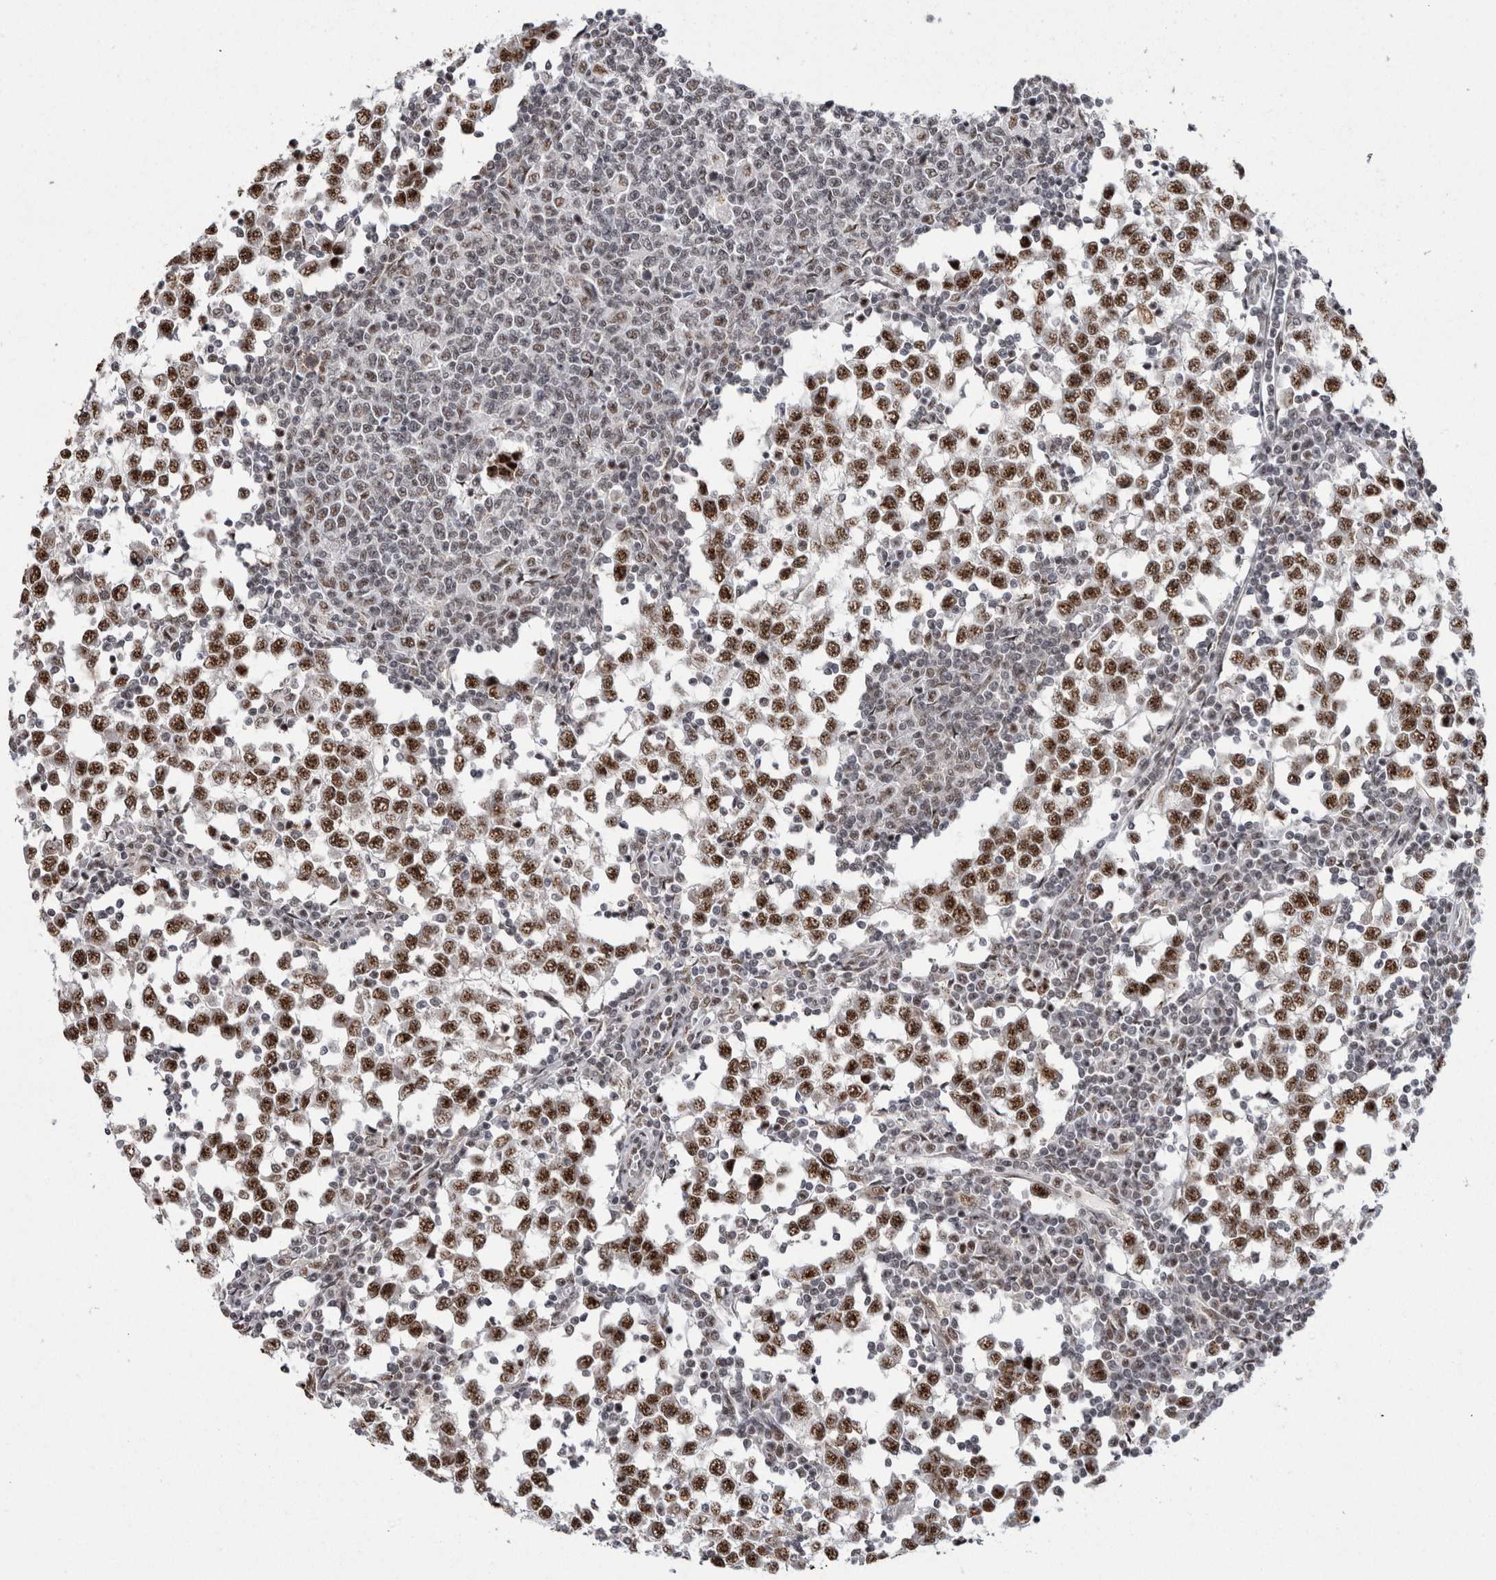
{"staining": {"intensity": "moderate", "quantity": ">75%", "location": "nuclear"}, "tissue": "testis cancer", "cell_type": "Tumor cells", "image_type": "cancer", "snomed": [{"axis": "morphology", "description": "Seminoma, NOS"}, {"axis": "topography", "description": "Testis"}], "caption": "DAB immunohistochemical staining of human seminoma (testis) reveals moderate nuclear protein positivity in approximately >75% of tumor cells. (DAB (3,3'-diaminobenzidine) IHC with brightfield microscopy, high magnification).", "gene": "MKNK1", "patient": {"sex": "male", "age": 65}}